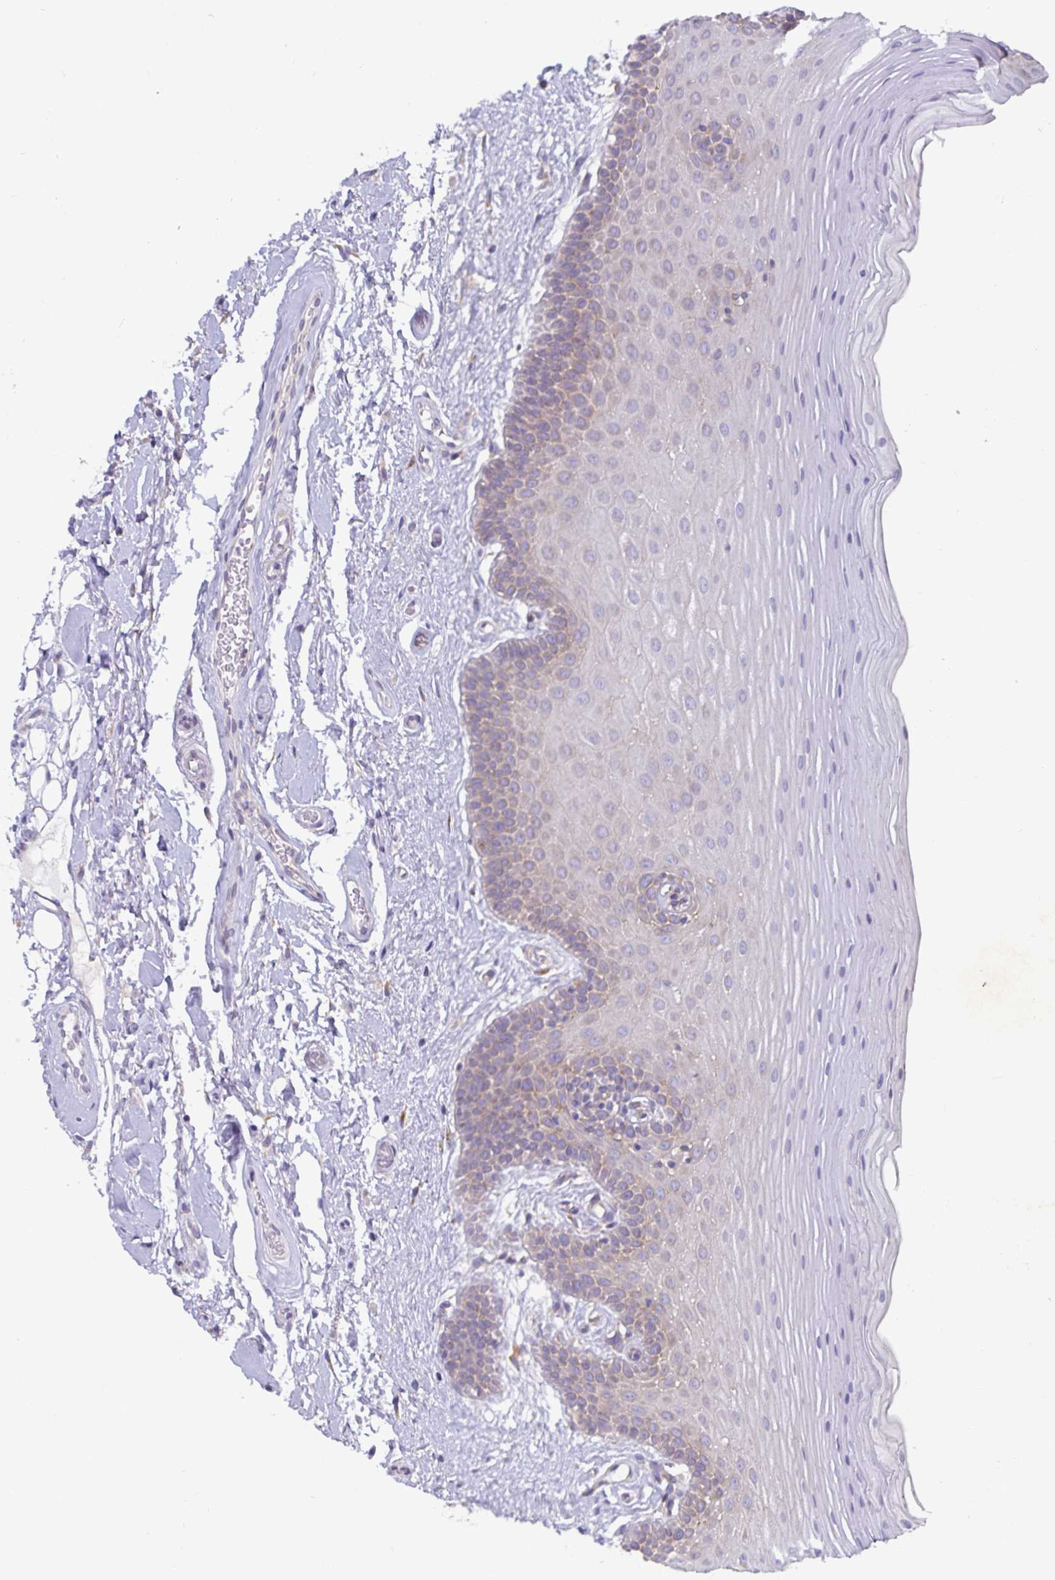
{"staining": {"intensity": "weak", "quantity": "25%-75%", "location": "cytoplasmic/membranous"}, "tissue": "oral mucosa", "cell_type": "Squamous epithelial cells", "image_type": "normal", "snomed": [{"axis": "morphology", "description": "Normal tissue, NOS"}, {"axis": "morphology", "description": "Squamous cell carcinoma, NOS"}, {"axis": "topography", "description": "Oral tissue"}, {"axis": "topography", "description": "Tounge, NOS"}, {"axis": "topography", "description": "Head-Neck"}], "caption": "The photomicrograph demonstrates immunohistochemical staining of normal oral mucosa. There is weak cytoplasmic/membranous positivity is appreciated in about 25%-75% of squamous epithelial cells.", "gene": "FAM120A", "patient": {"sex": "male", "age": 62}}